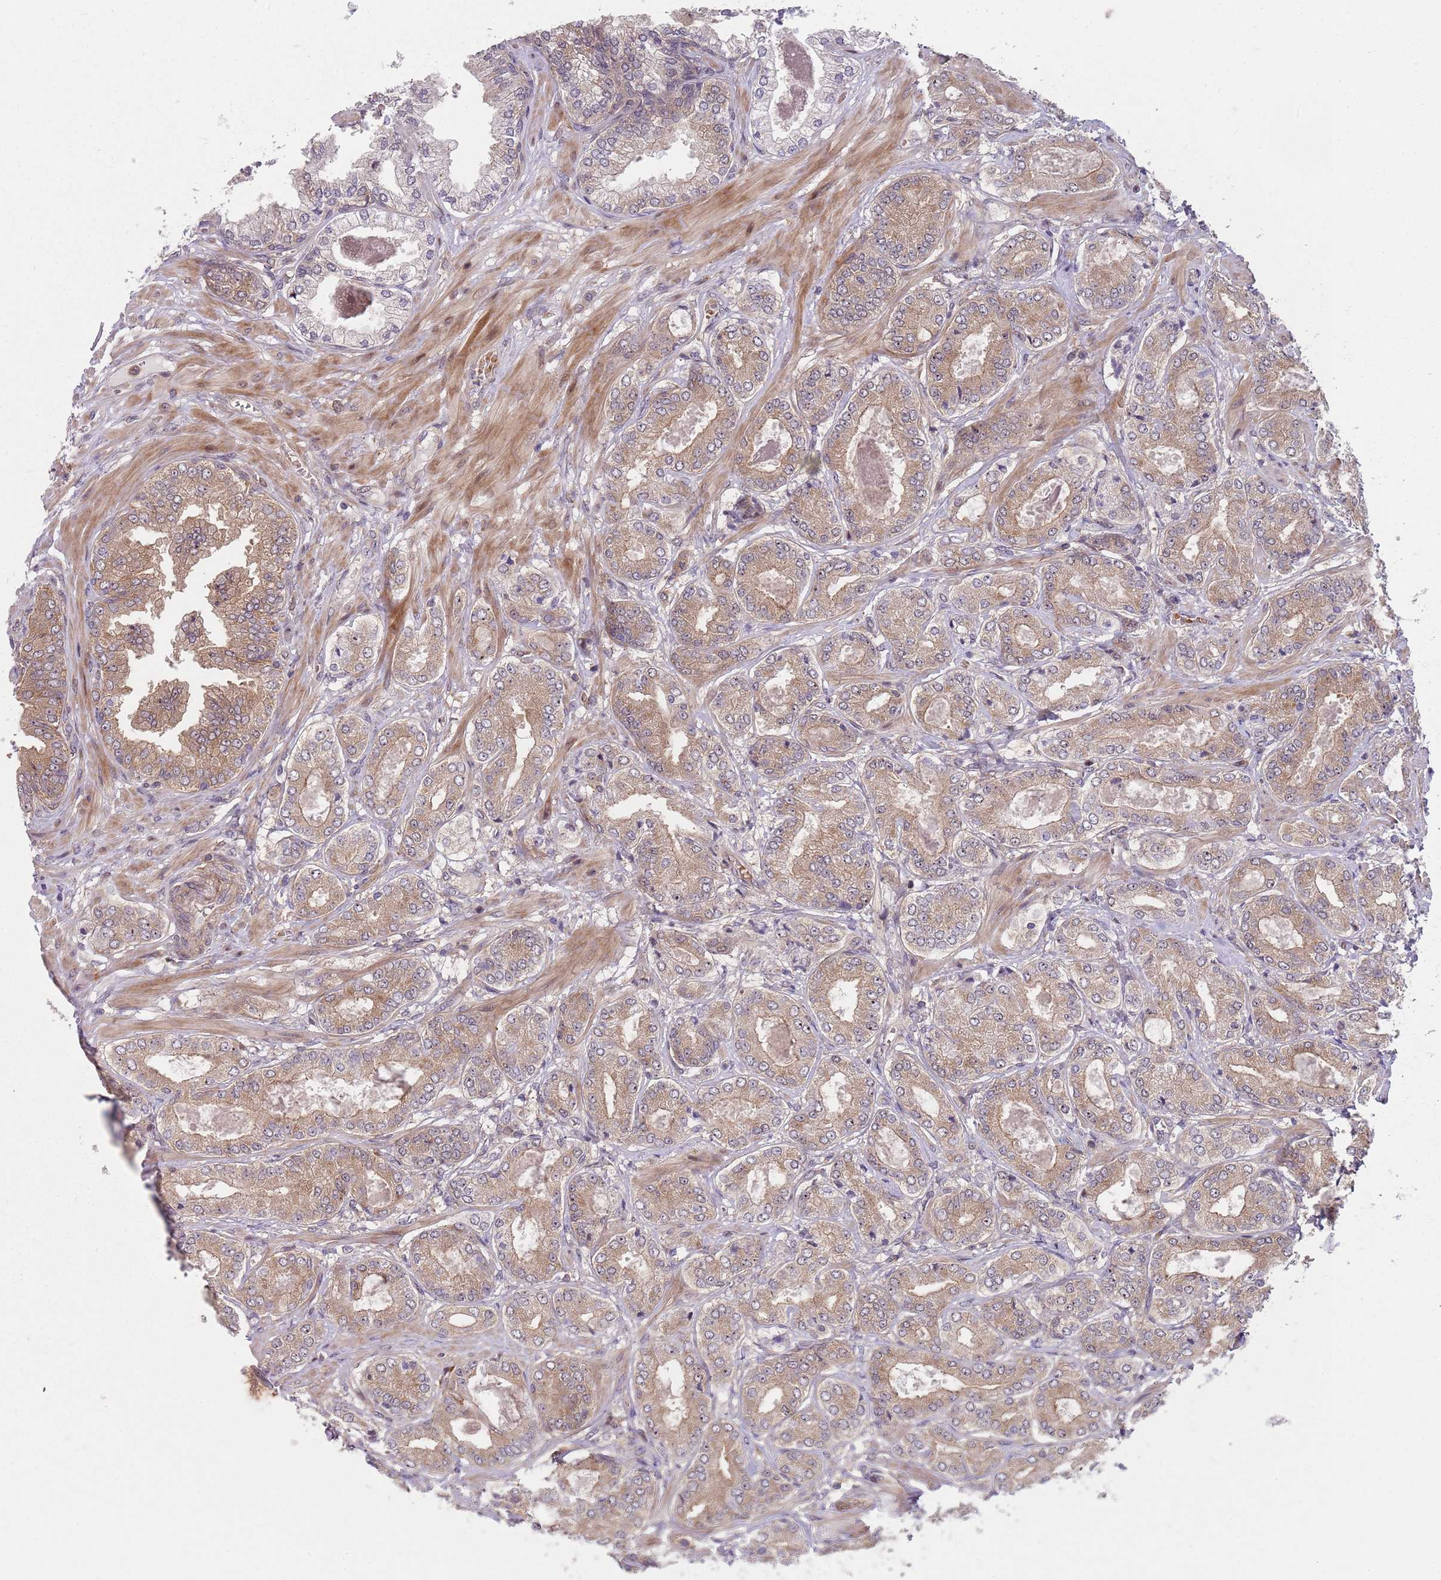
{"staining": {"intensity": "moderate", "quantity": ">75%", "location": "cytoplasmic/membranous"}, "tissue": "prostate cancer", "cell_type": "Tumor cells", "image_type": "cancer", "snomed": [{"axis": "morphology", "description": "Adenocarcinoma, Low grade"}, {"axis": "topography", "description": "Prostate"}], "caption": "Tumor cells demonstrate medium levels of moderate cytoplasmic/membranous staining in approximately >75% of cells in human adenocarcinoma (low-grade) (prostate). Ihc stains the protein of interest in brown and the nuclei are stained blue.", "gene": "GGA1", "patient": {"sex": "male", "age": 63}}